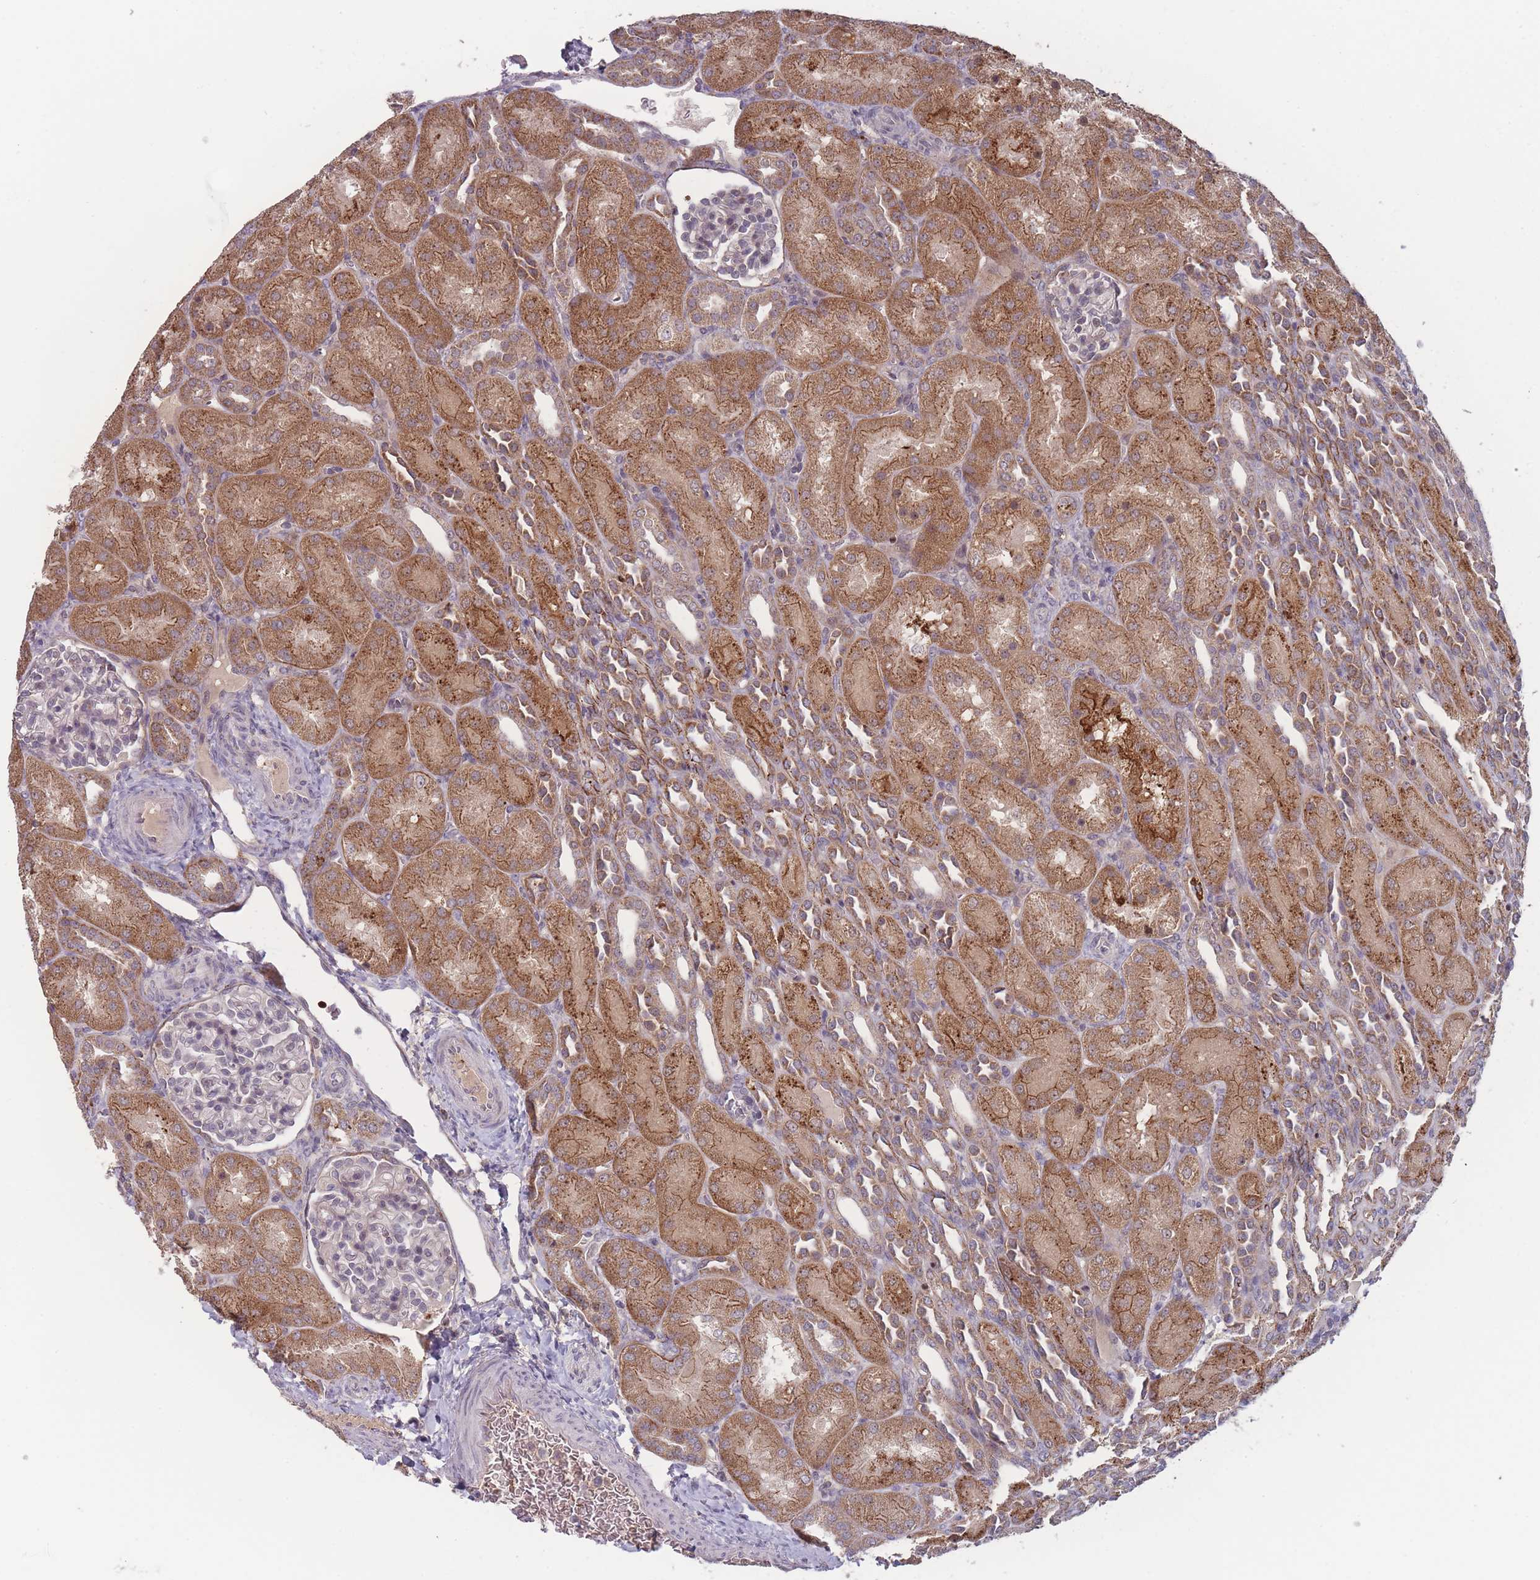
{"staining": {"intensity": "negative", "quantity": "none", "location": "none"}, "tissue": "kidney", "cell_type": "Cells in glomeruli", "image_type": "normal", "snomed": [{"axis": "morphology", "description": "Normal tissue, NOS"}, {"axis": "topography", "description": "Kidney"}], "caption": "This micrograph is of benign kidney stained with immunohistochemistry to label a protein in brown with the nuclei are counter-stained blue. There is no expression in cells in glomeruli. The staining is performed using DAB brown chromogen with nuclei counter-stained in using hematoxylin.", "gene": "TMEM232", "patient": {"sex": "male", "age": 1}}